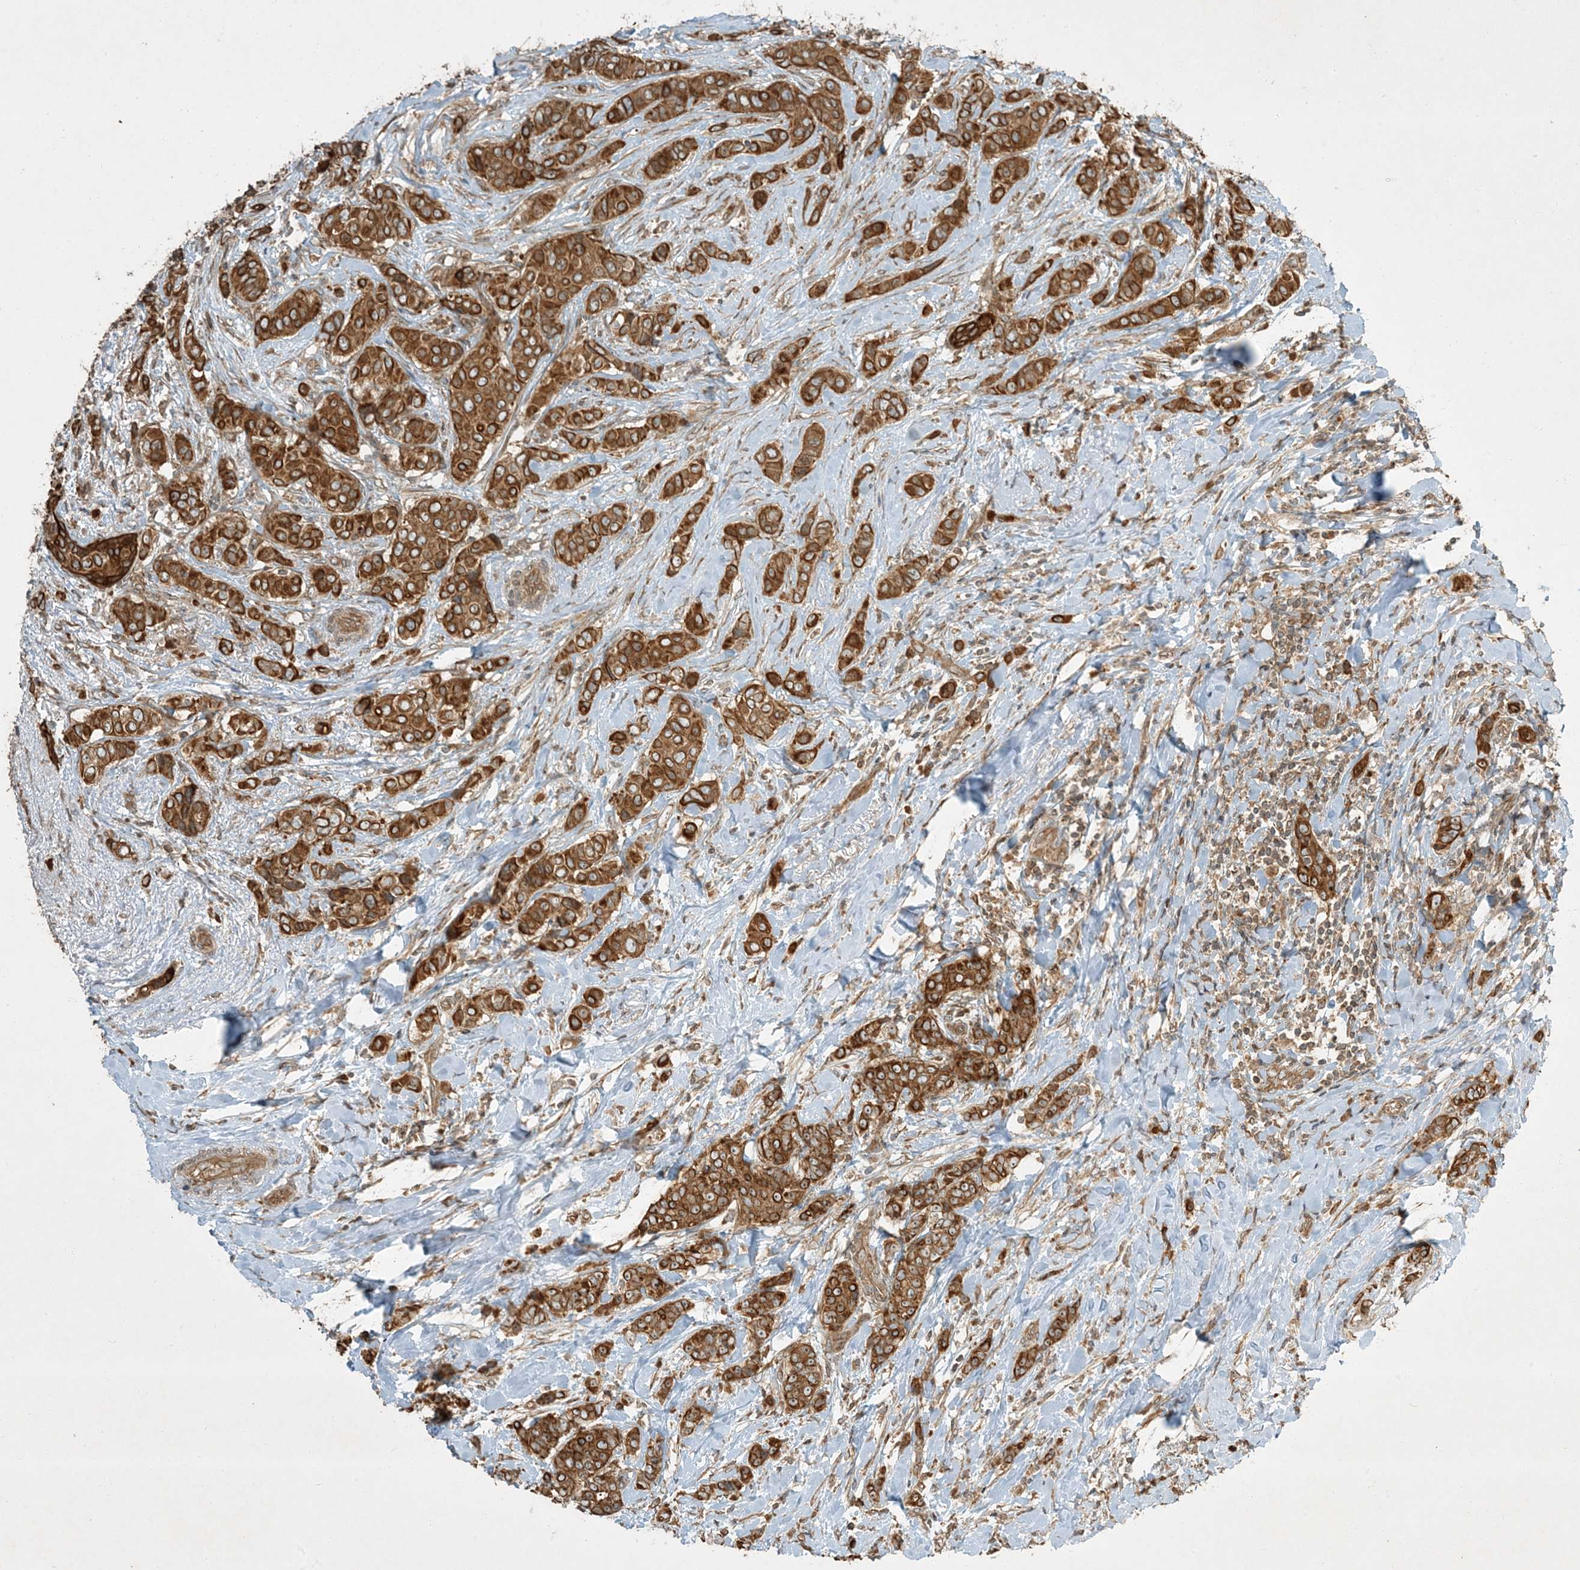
{"staining": {"intensity": "strong", "quantity": ">75%", "location": "cytoplasmic/membranous"}, "tissue": "breast cancer", "cell_type": "Tumor cells", "image_type": "cancer", "snomed": [{"axis": "morphology", "description": "Lobular carcinoma"}, {"axis": "topography", "description": "Breast"}], "caption": "Human lobular carcinoma (breast) stained for a protein (brown) exhibits strong cytoplasmic/membranous positive staining in approximately >75% of tumor cells.", "gene": "COMMD8", "patient": {"sex": "female", "age": 51}}